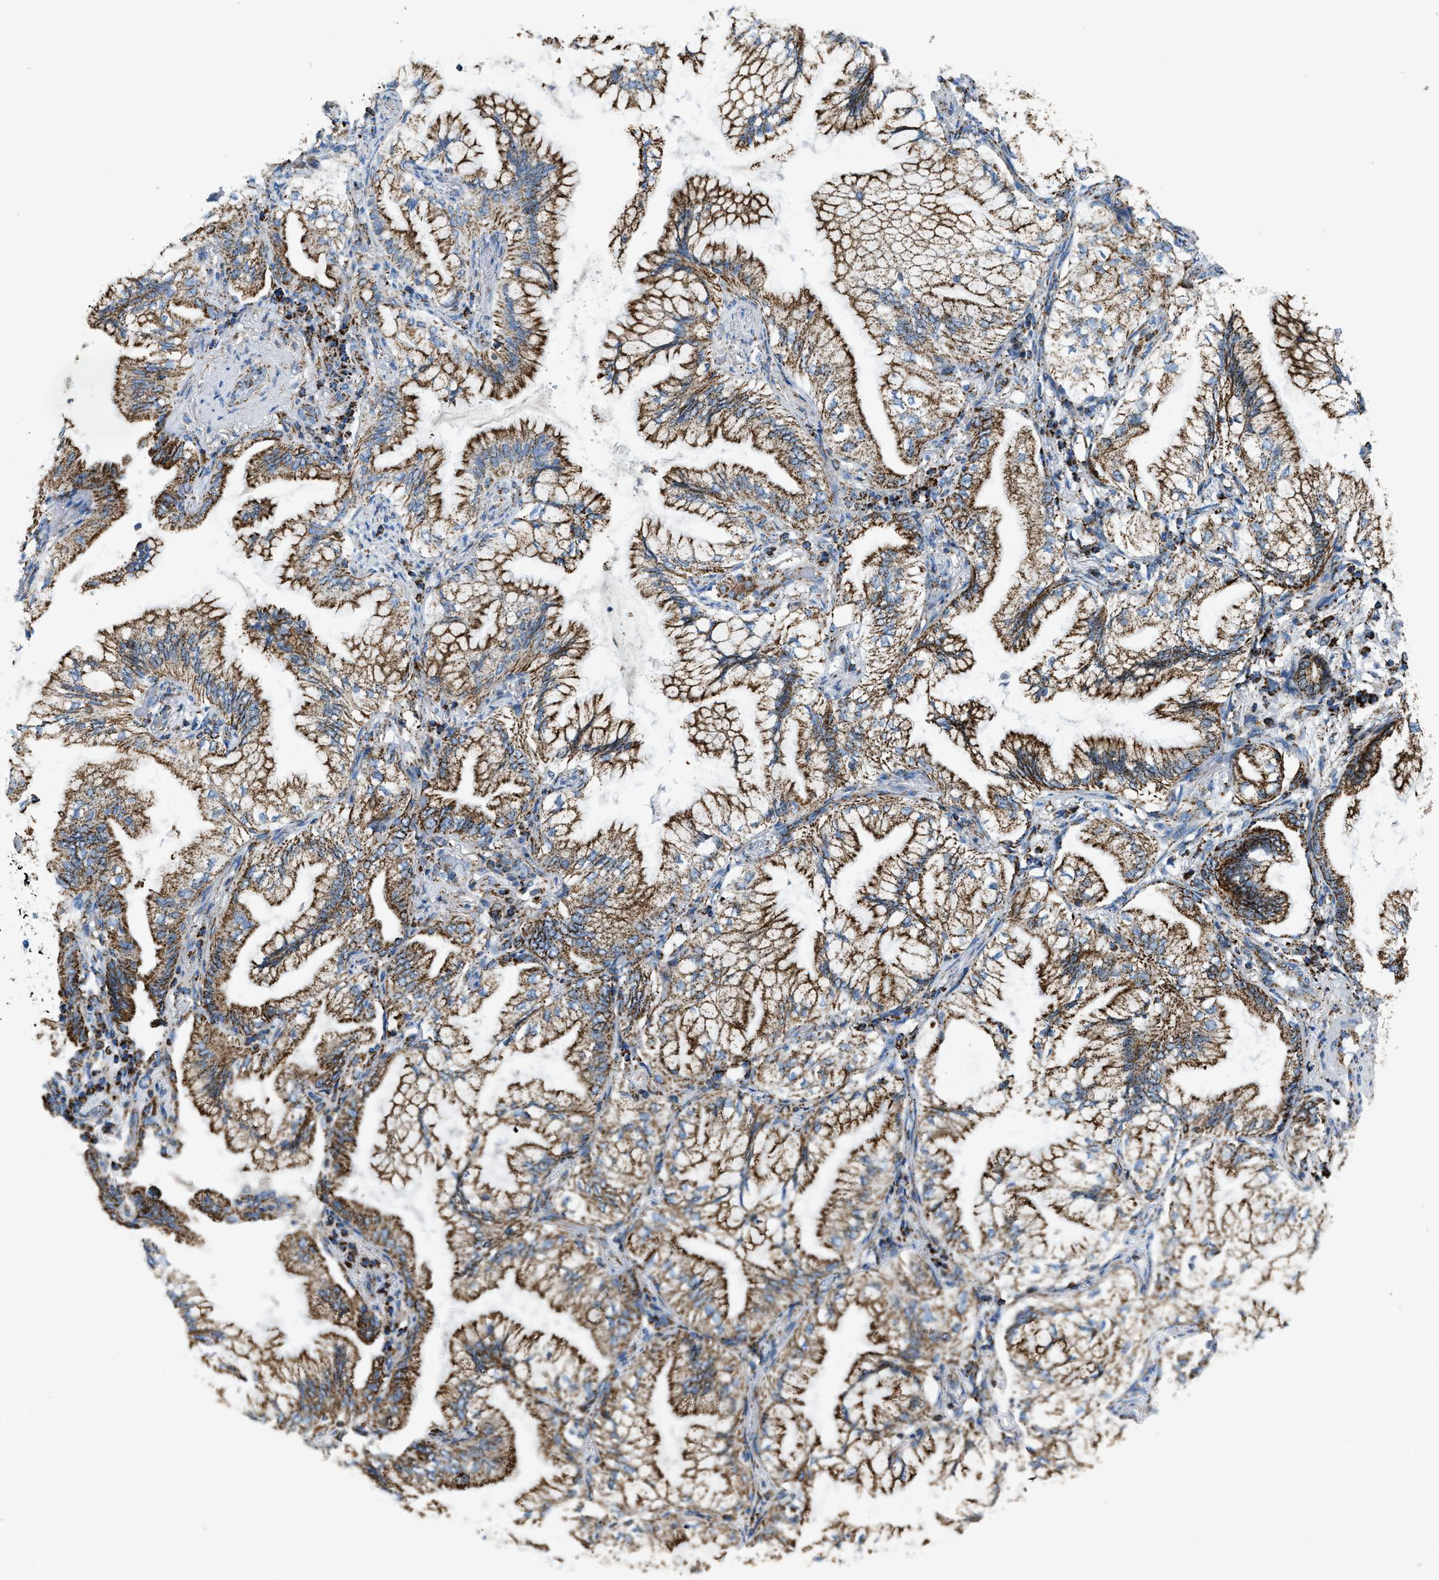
{"staining": {"intensity": "moderate", "quantity": ">75%", "location": "cytoplasmic/membranous"}, "tissue": "lung cancer", "cell_type": "Tumor cells", "image_type": "cancer", "snomed": [{"axis": "morphology", "description": "Adenocarcinoma, NOS"}, {"axis": "topography", "description": "Lung"}], "caption": "Immunohistochemistry staining of lung cancer (adenocarcinoma), which demonstrates medium levels of moderate cytoplasmic/membranous expression in approximately >75% of tumor cells indicating moderate cytoplasmic/membranous protein expression. The staining was performed using DAB (brown) for protein detection and nuclei were counterstained in hematoxylin (blue).", "gene": "ETFB", "patient": {"sex": "female", "age": 70}}